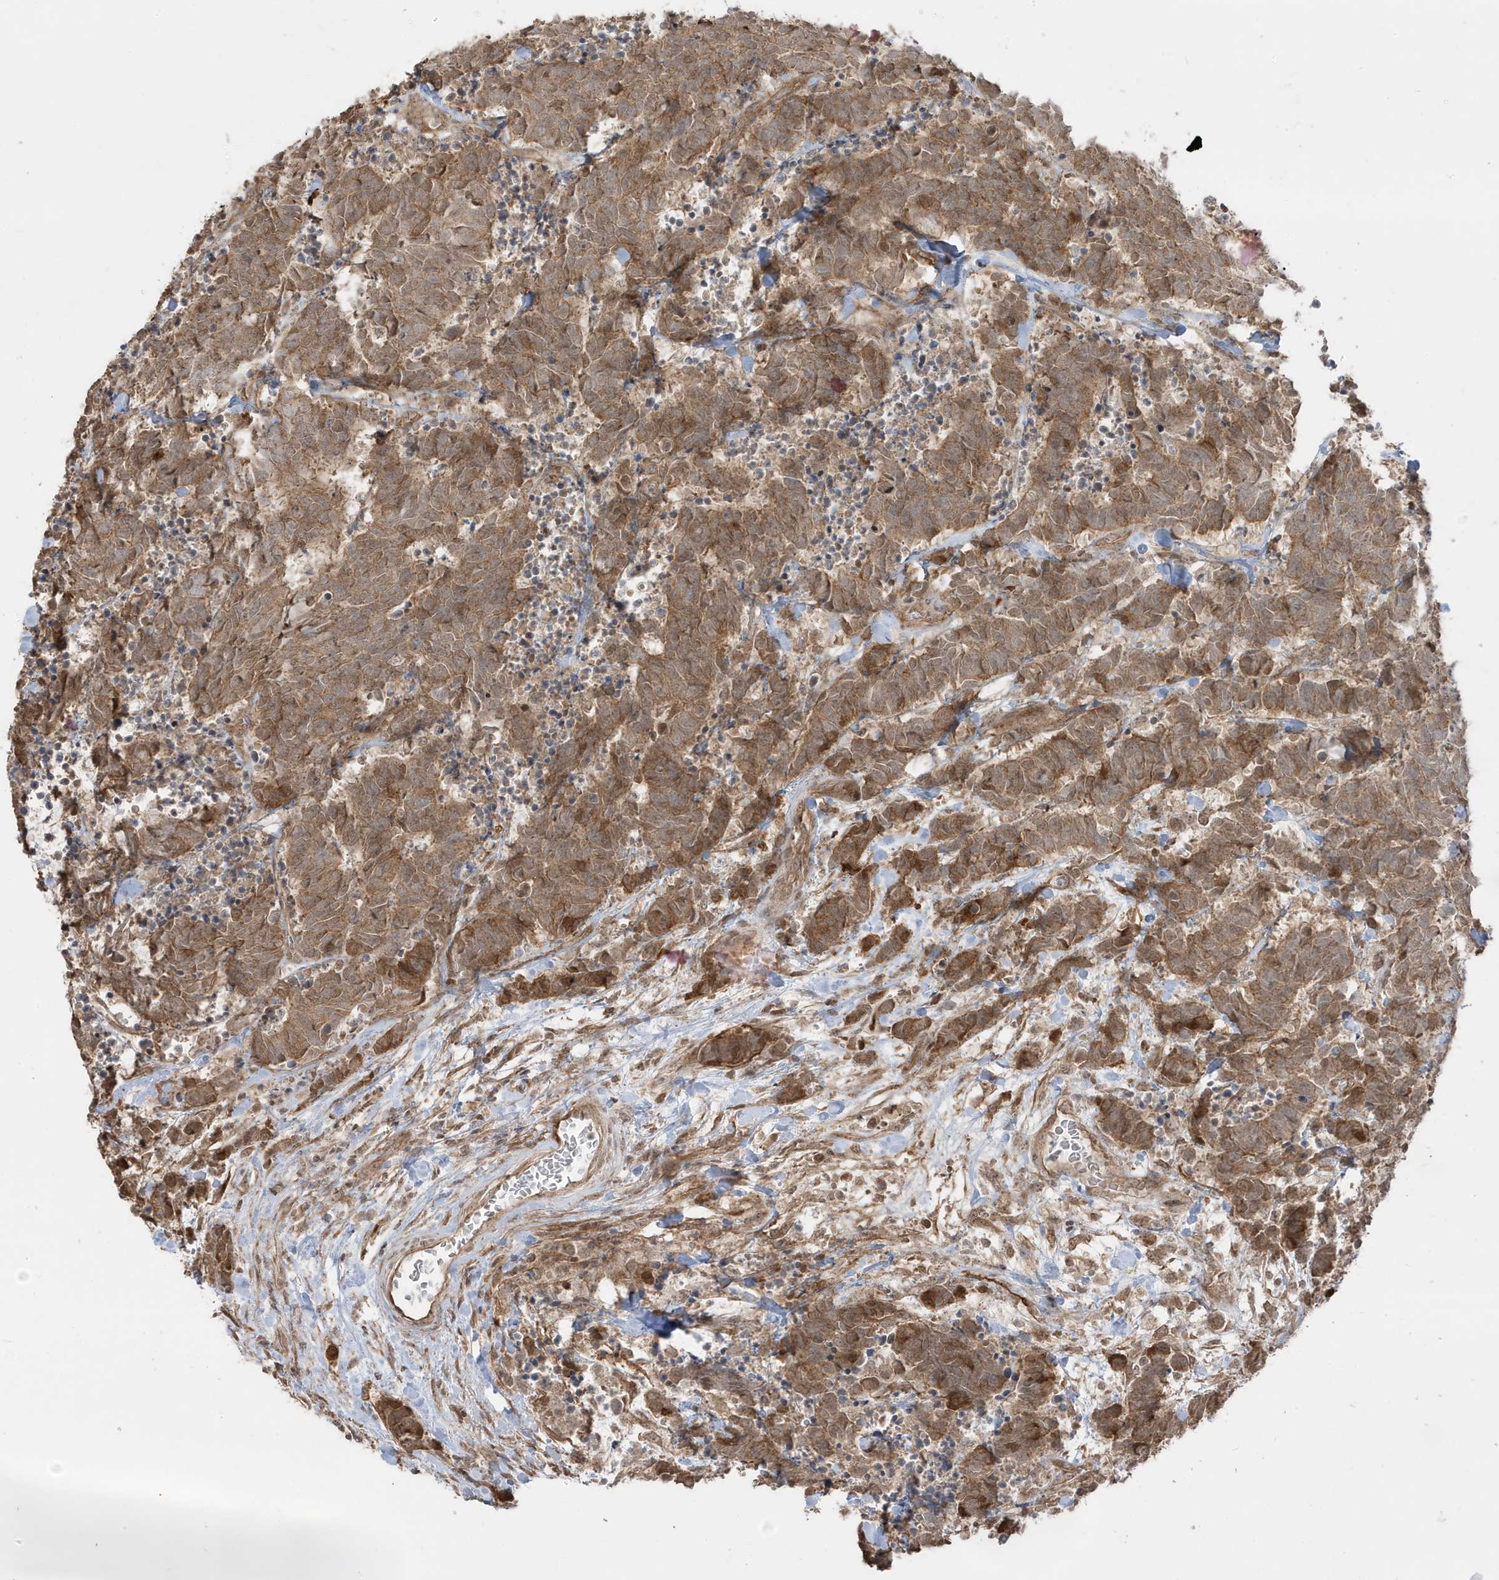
{"staining": {"intensity": "moderate", "quantity": ">75%", "location": "cytoplasmic/membranous"}, "tissue": "carcinoid", "cell_type": "Tumor cells", "image_type": "cancer", "snomed": [{"axis": "morphology", "description": "Carcinoma, NOS"}, {"axis": "morphology", "description": "Carcinoid, malignant, NOS"}, {"axis": "topography", "description": "Urinary bladder"}], "caption": "Tumor cells reveal medium levels of moderate cytoplasmic/membranous staining in approximately >75% of cells in carcinoid.", "gene": "DNAJC12", "patient": {"sex": "male", "age": 57}}